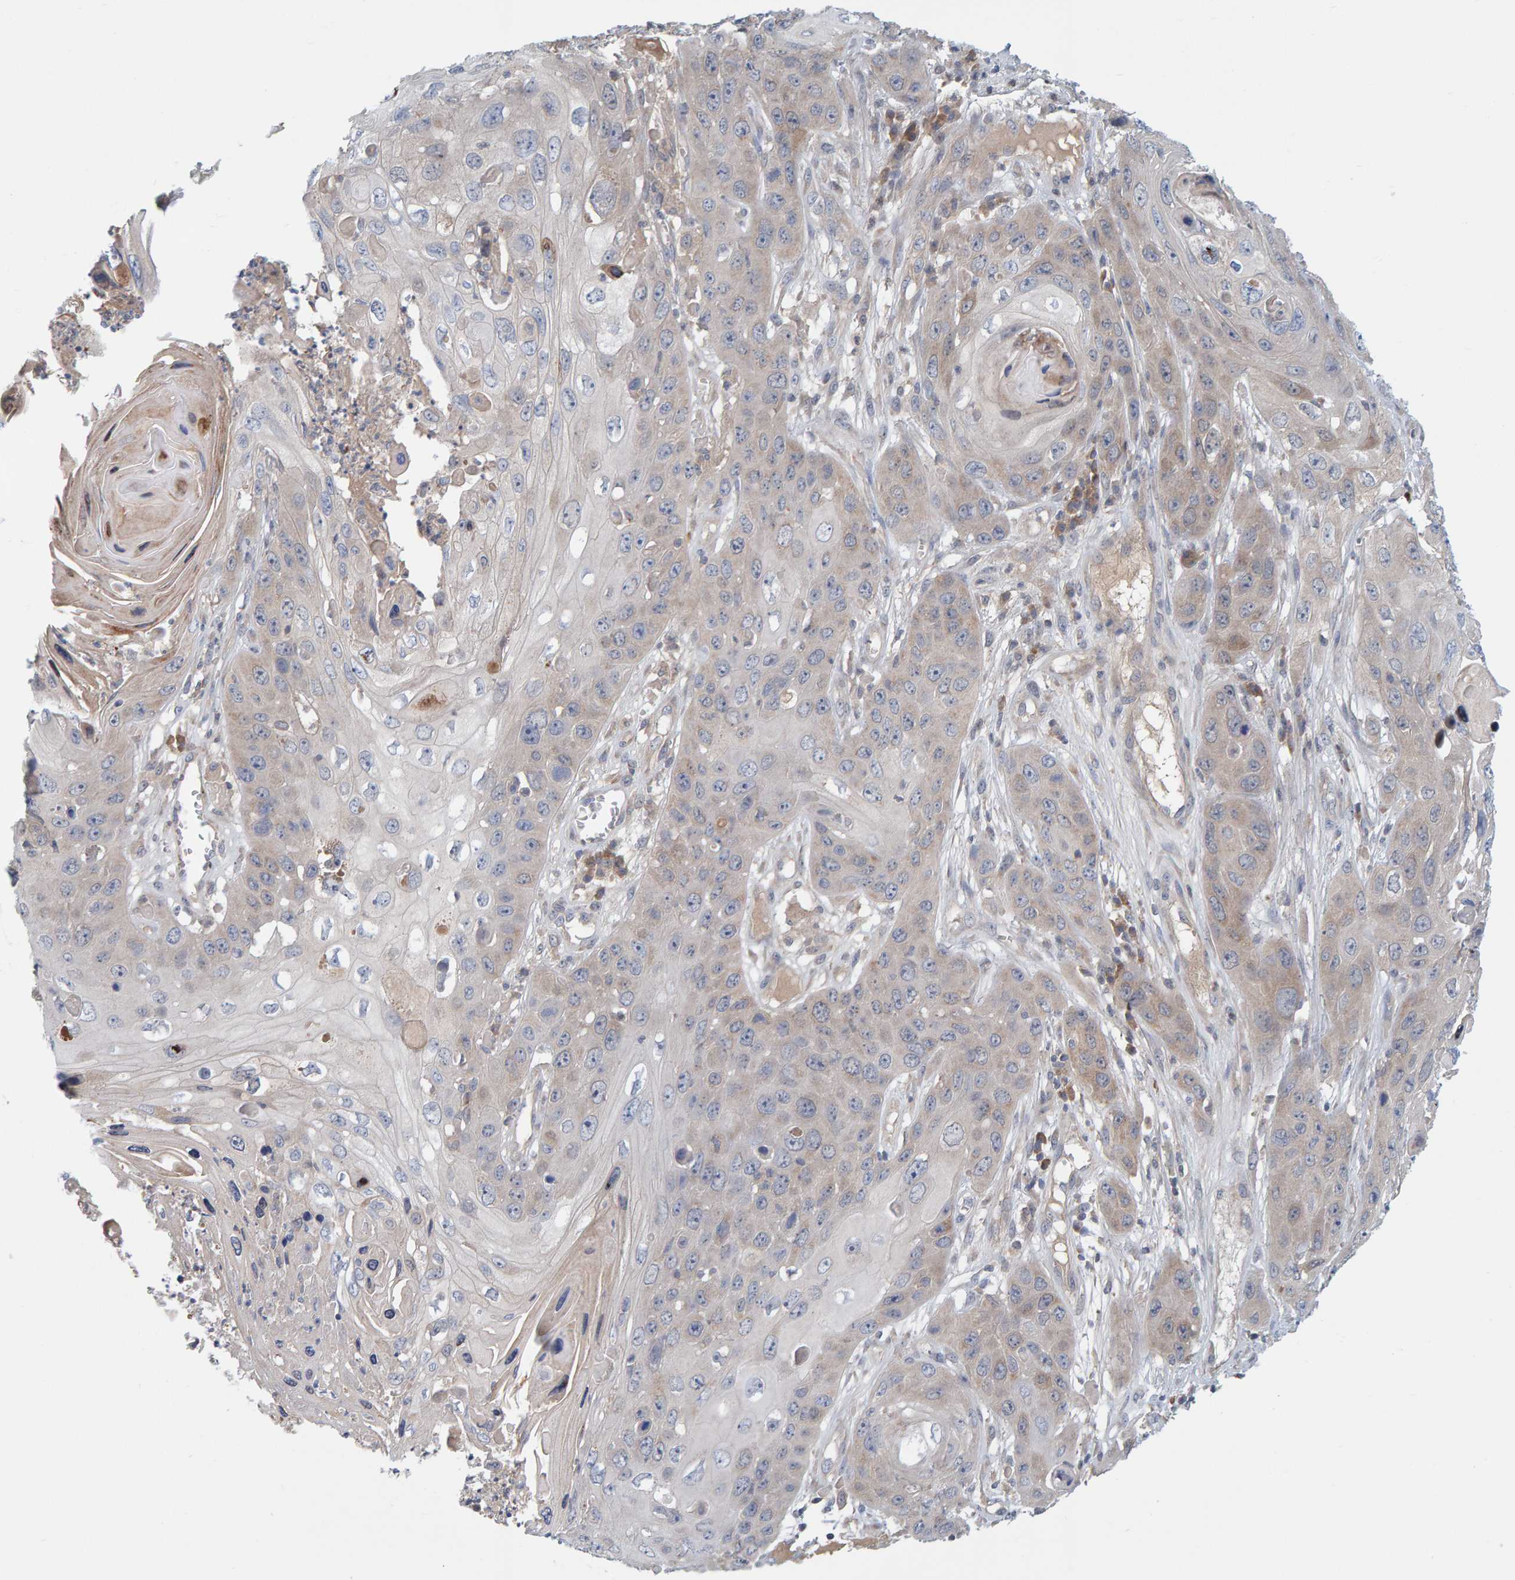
{"staining": {"intensity": "weak", "quantity": "<25%", "location": "cytoplasmic/membranous"}, "tissue": "skin cancer", "cell_type": "Tumor cells", "image_type": "cancer", "snomed": [{"axis": "morphology", "description": "Squamous cell carcinoma, NOS"}, {"axis": "topography", "description": "Skin"}], "caption": "Protein analysis of skin cancer (squamous cell carcinoma) reveals no significant positivity in tumor cells.", "gene": "TATDN1", "patient": {"sex": "male", "age": 55}}